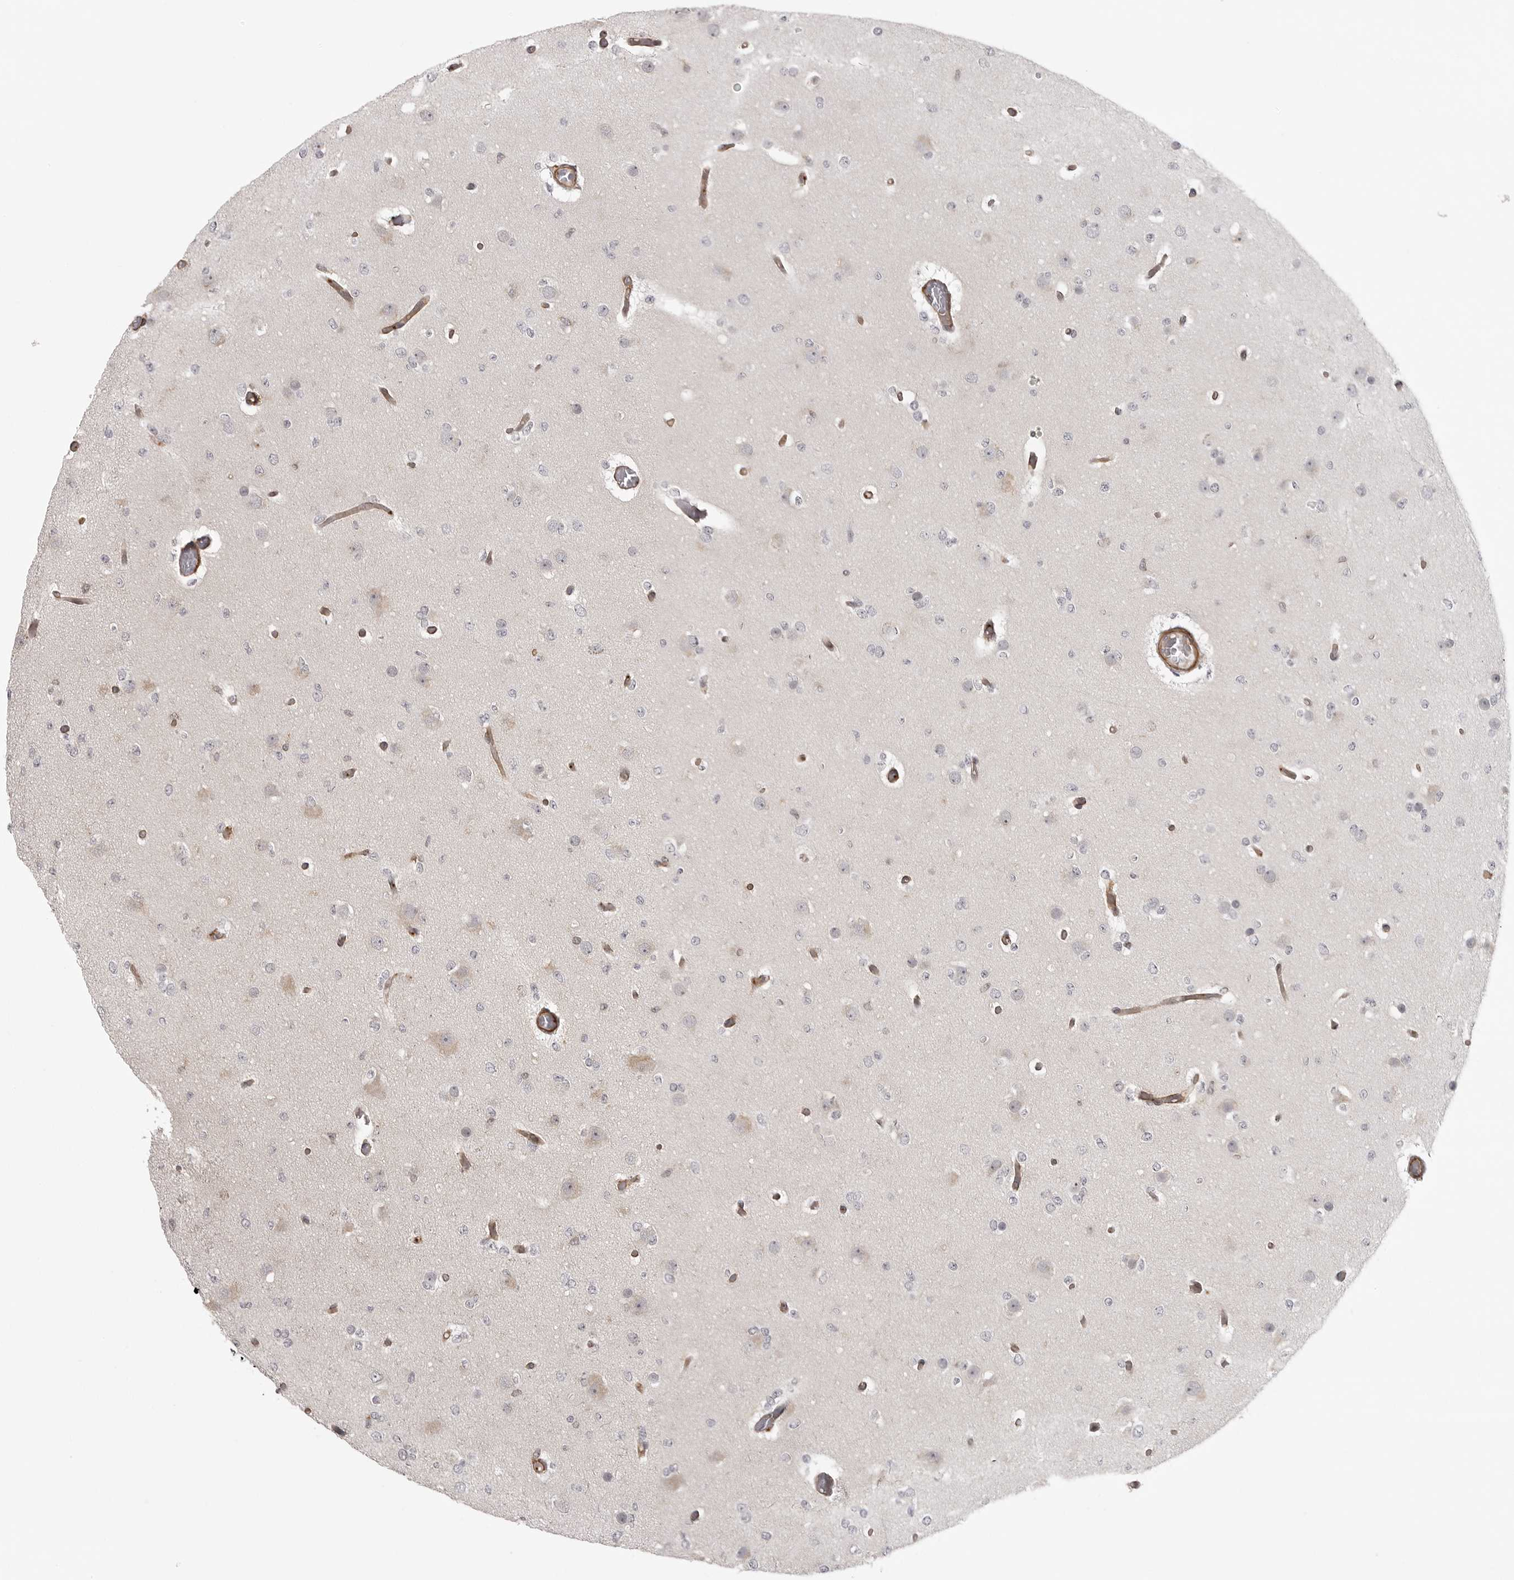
{"staining": {"intensity": "negative", "quantity": "none", "location": "none"}, "tissue": "glioma", "cell_type": "Tumor cells", "image_type": "cancer", "snomed": [{"axis": "morphology", "description": "Glioma, malignant, Low grade"}, {"axis": "topography", "description": "Brain"}], "caption": "This is an immunohistochemistry photomicrograph of human malignant glioma (low-grade). There is no staining in tumor cells.", "gene": "TUT4", "patient": {"sex": "female", "age": 22}}